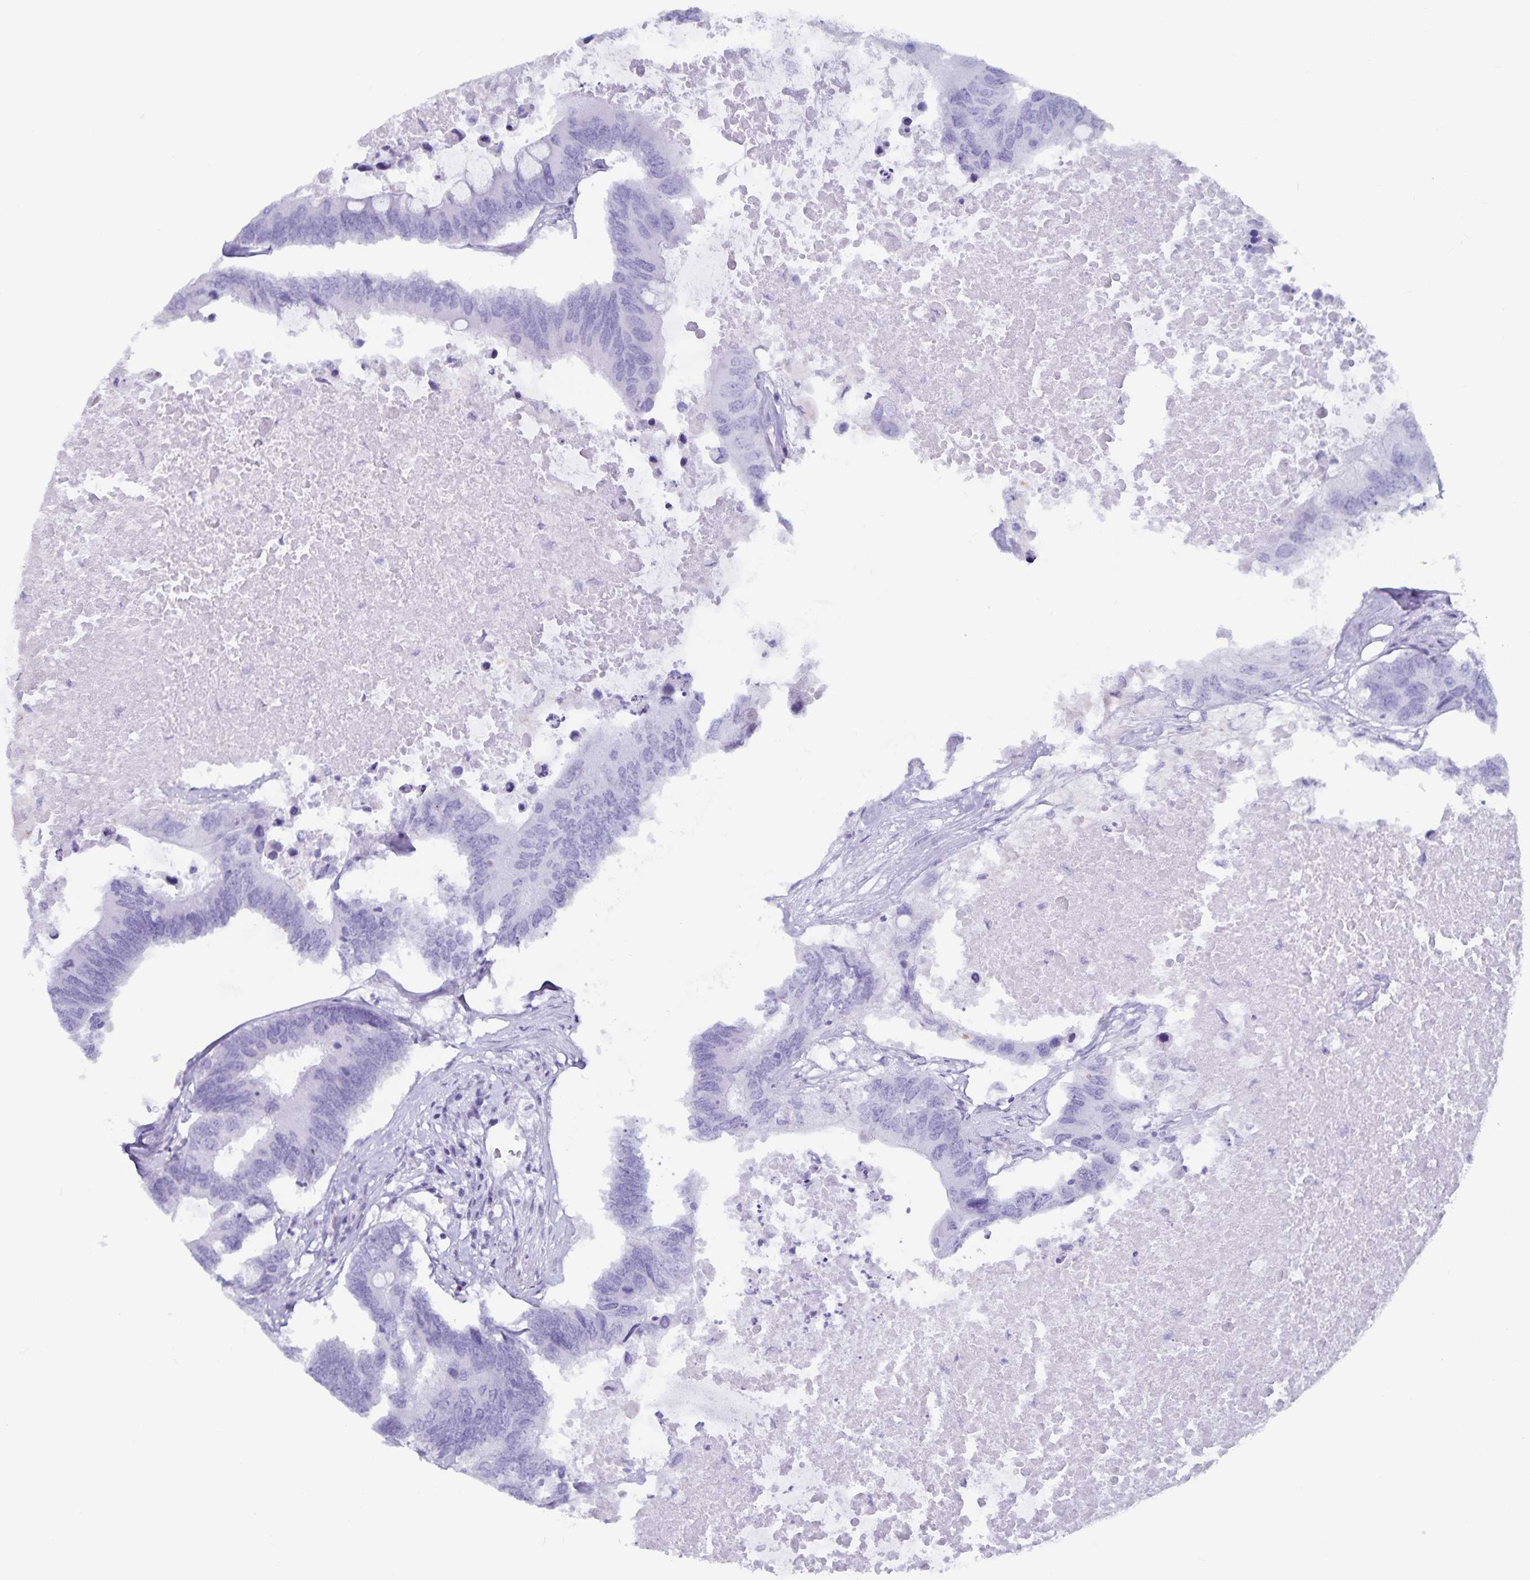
{"staining": {"intensity": "negative", "quantity": "none", "location": "none"}, "tissue": "colorectal cancer", "cell_type": "Tumor cells", "image_type": "cancer", "snomed": [{"axis": "morphology", "description": "Adenocarcinoma, NOS"}, {"axis": "topography", "description": "Colon"}], "caption": "Photomicrograph shows no protein positivity in tumor cells of adenocarcinoma (colorectal) tissue.", "gene": "GPR137", "patient": {"sex": "male", "age": 71}}